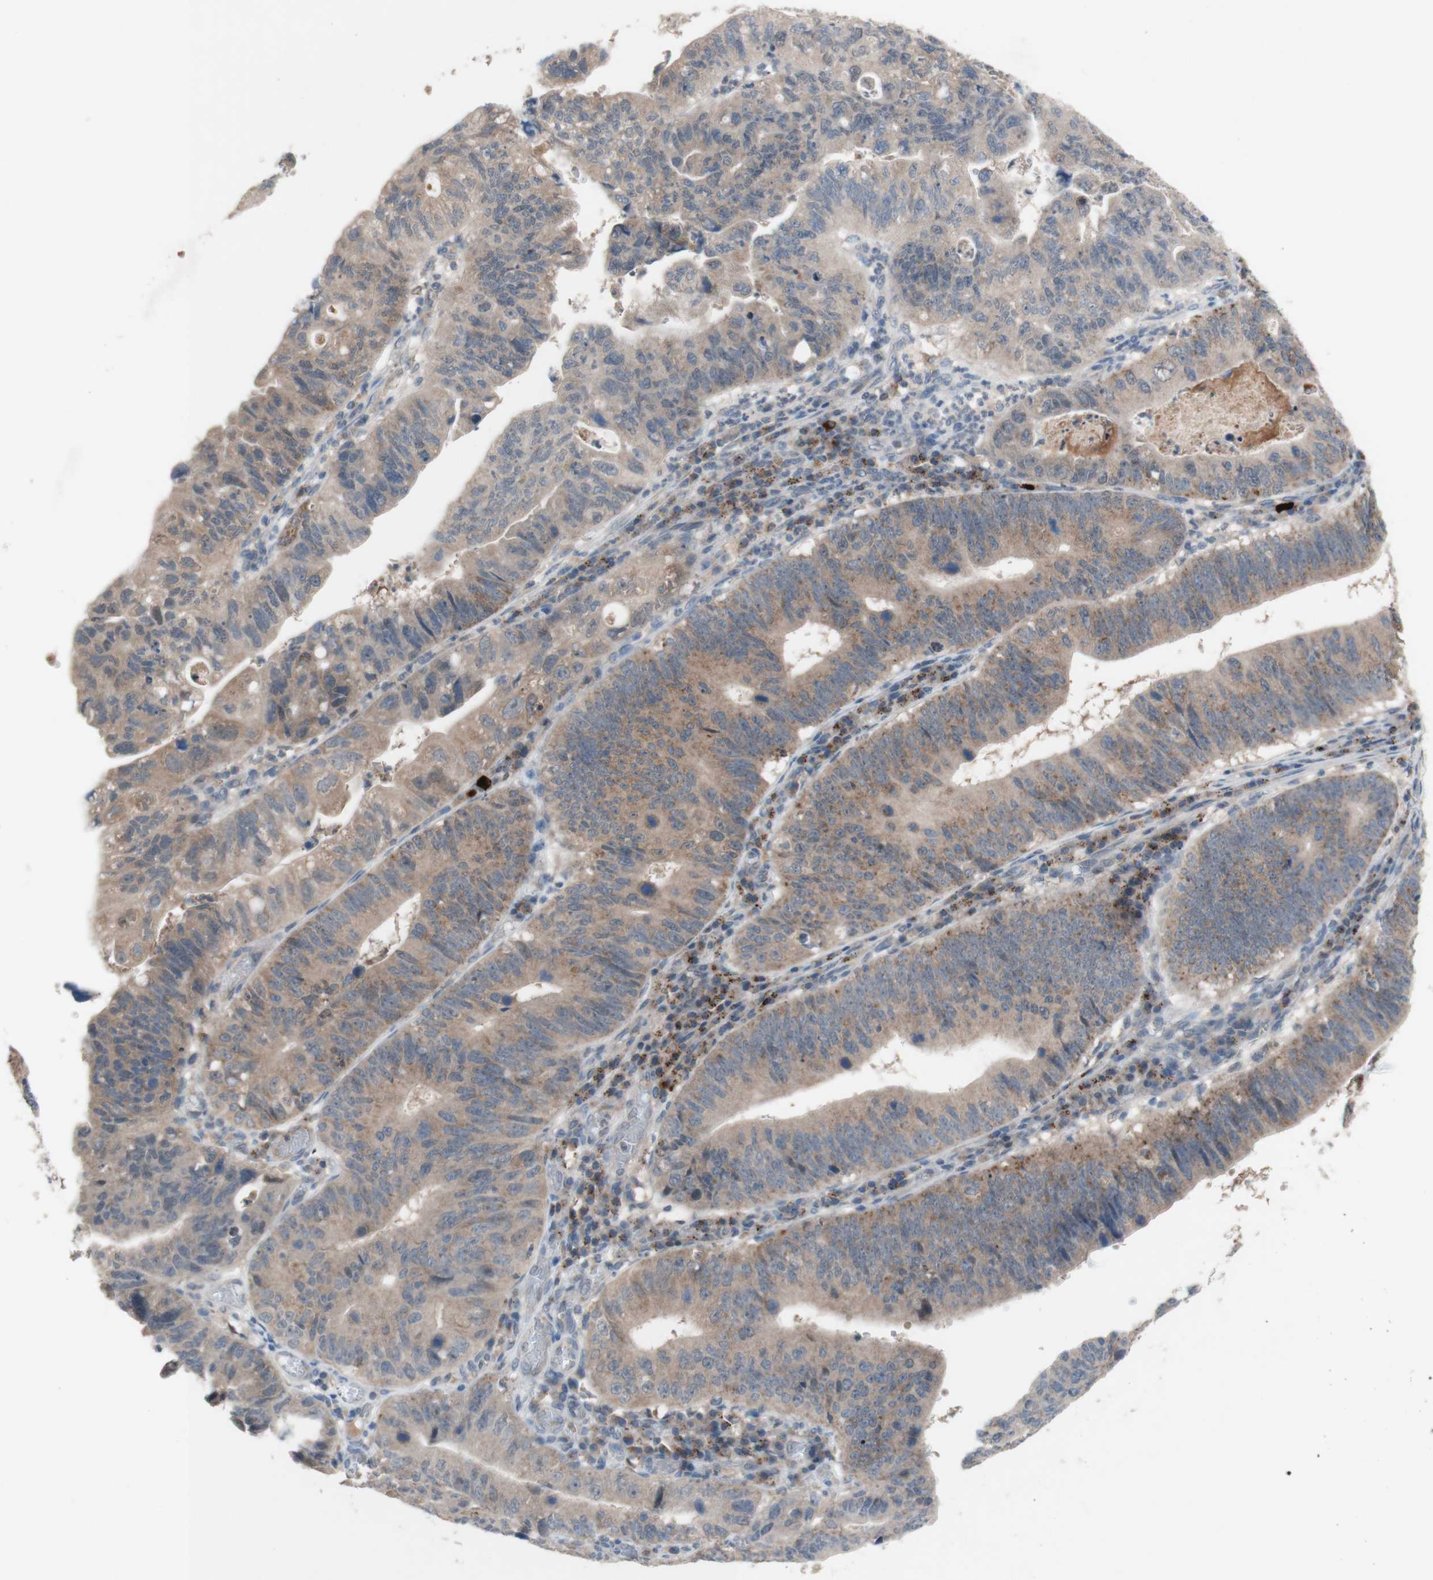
{"staining": {"intensity": "weak", "quantity": ">75%", "location": "cytoplasmic/membranous"}, "tissue": "stomach cancer", "cell_type": "Tumor cells", "image_type": "cancer", "snomed": [{"axis": "morphology", "description": "Adenocarcinoma, NOS"}, {"axis": "topography", "description": "Stomach"}], "caption": "DAB immunohistochemical staining of human stomach adenocarcinoma exhibits weak cytoplasmic/membranous protein positivity in about >75% of tumor cells.", "gene": "PEX2", "patient": {"sex": "male", "age": 59}}